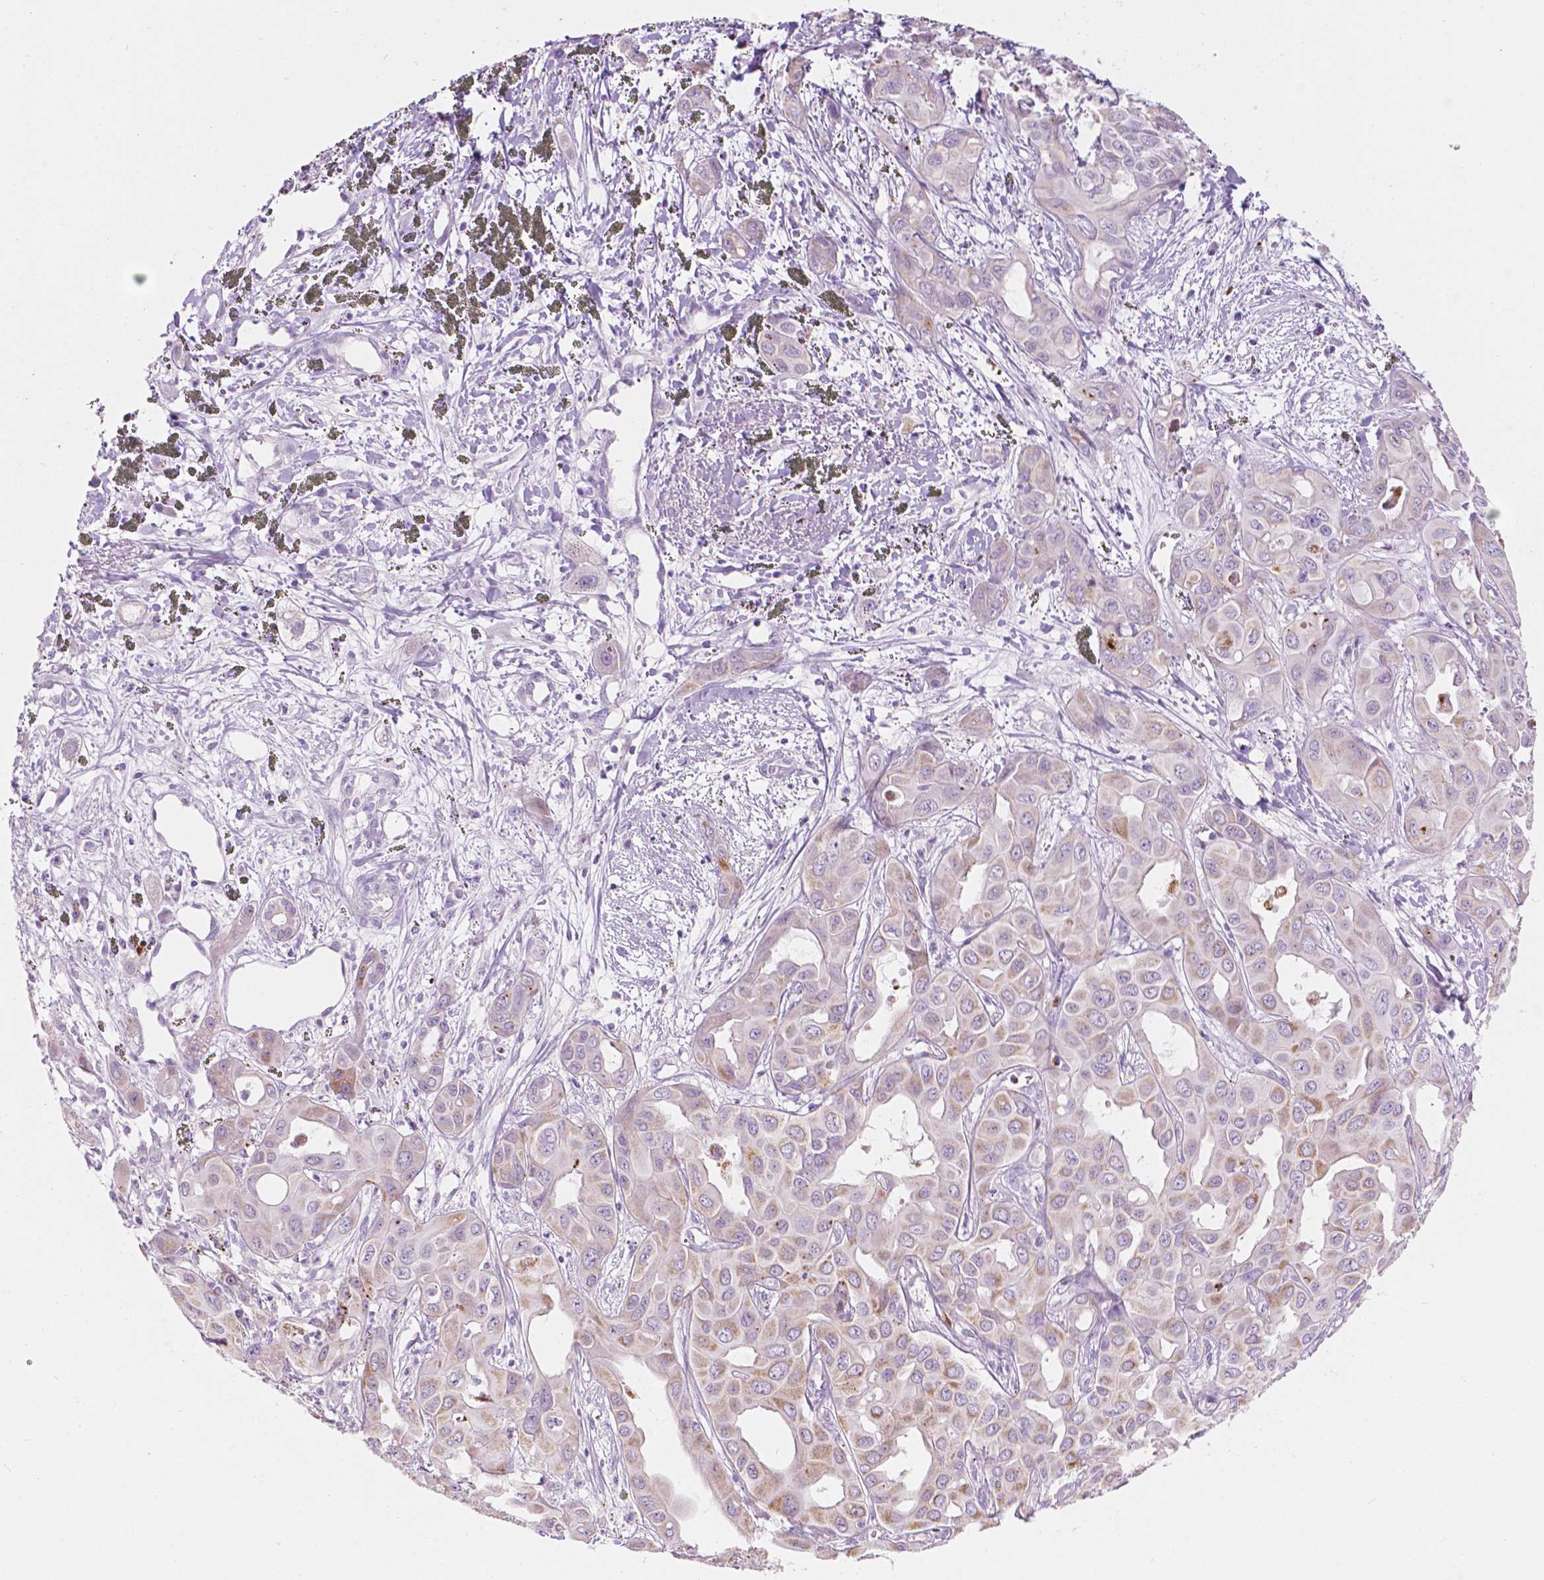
{"staining": {"intensity": "weak", "quantity": "<25%", "location": "cytoplasmic/membranous"}, "tissue": "liver cancer", "cell_type": "Tumor cells", "image_type": "cancer", "snomed": [{"axis": "morphology", "description": "Cholangiocarcinoma"}, {"axis": "topography", "description": "Liver"}], "caption": "The immunohistochemistry (IHC) image has no significant staining in tumor cells of liver cancer (cholangiocarcinoma) tissue.", "gene": "NOS1AP", "patient": {"sex": "female", "age": 60}}